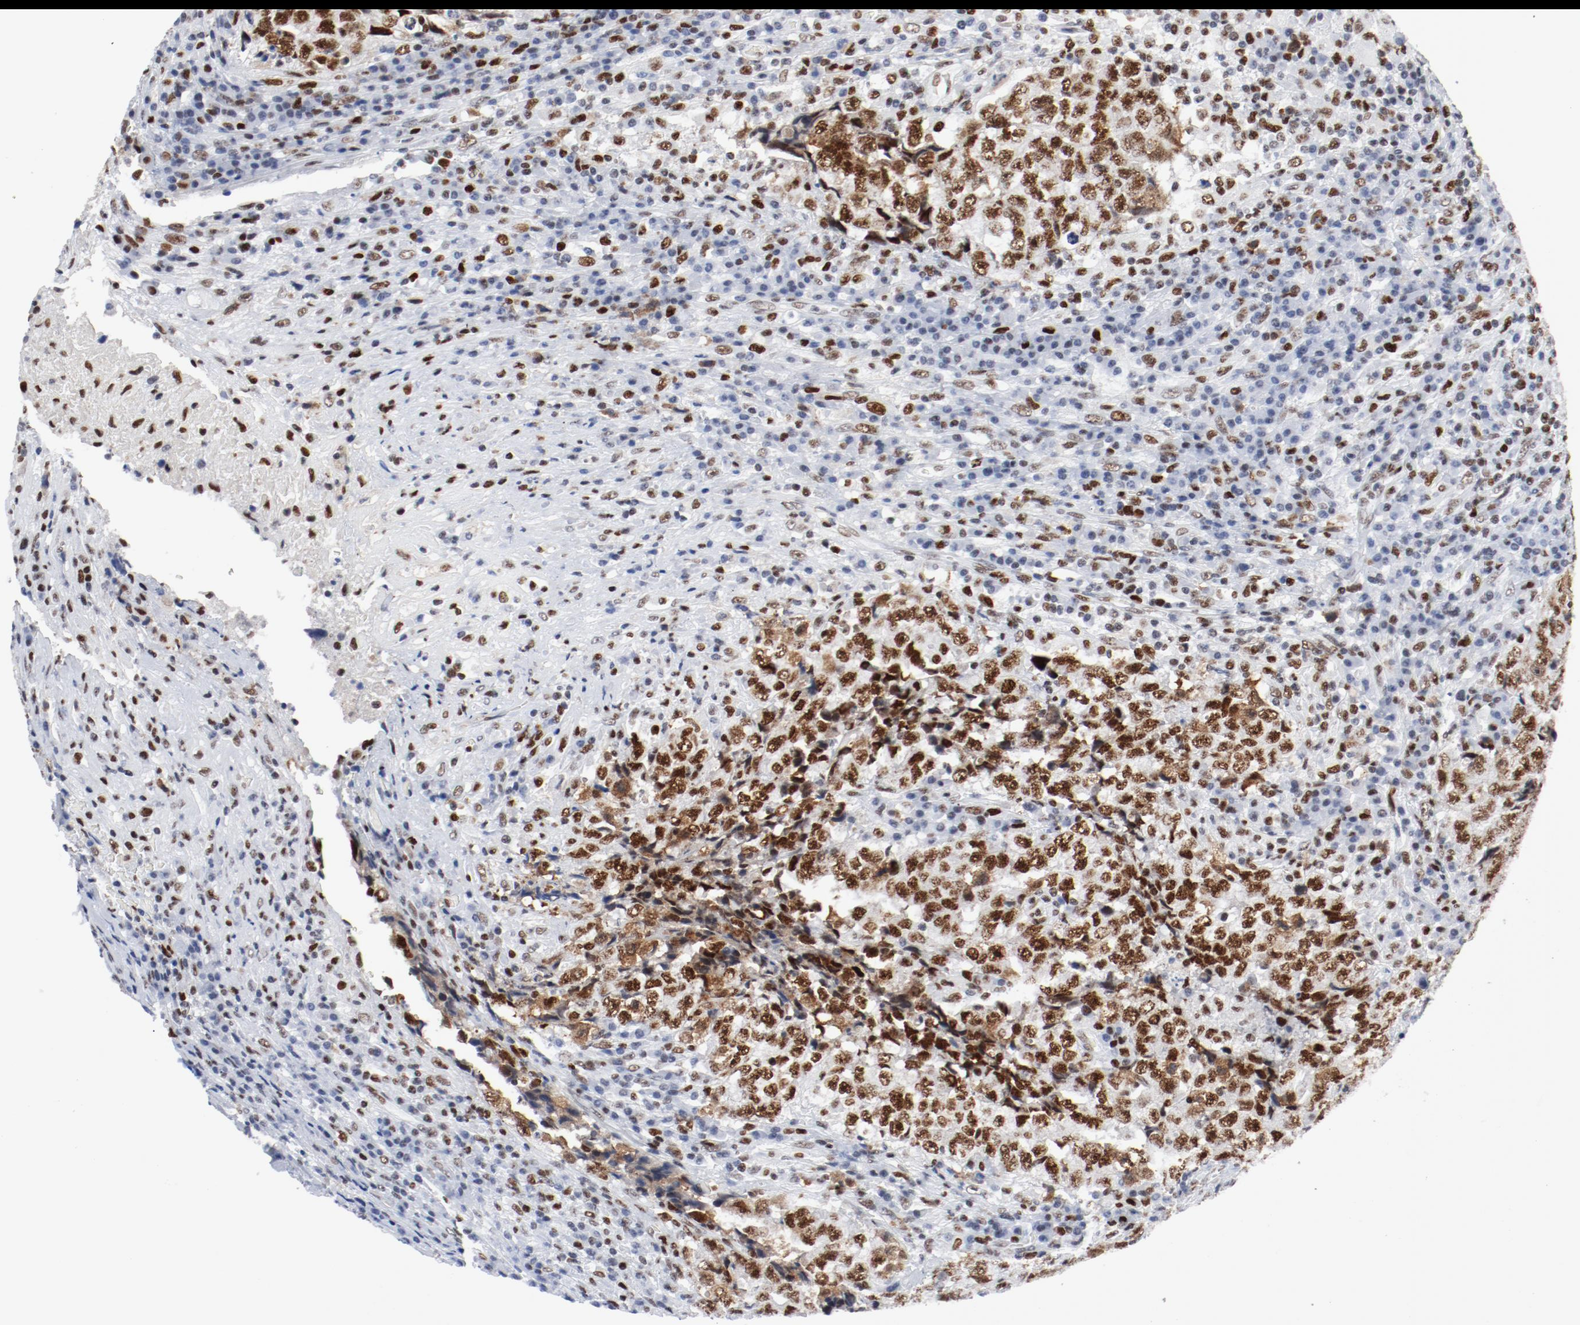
{"staining": {"intensity": "strong", "quantity": ">75%", "location": "nuclear"}, "tissue": "testis cancer", "cell_type": "Tumor cells", "image_type": "cancer", "snomed": [{"axis": "morphology", "description": "Necrosis, NOS"}, {"axis": "morphology", "description": "Carcinoma, Embryonal, NOS"}, {"axis": "topography", "description": "Testis"}], "caption": "About >75% of tumor cells in embryonal carcinoma (testis) exhibit strong nuclear protein positivity as visualized by brown immunohistochemical staining.", "gene": "POLD1", "patient": {"sex": "male", "age": 19}}